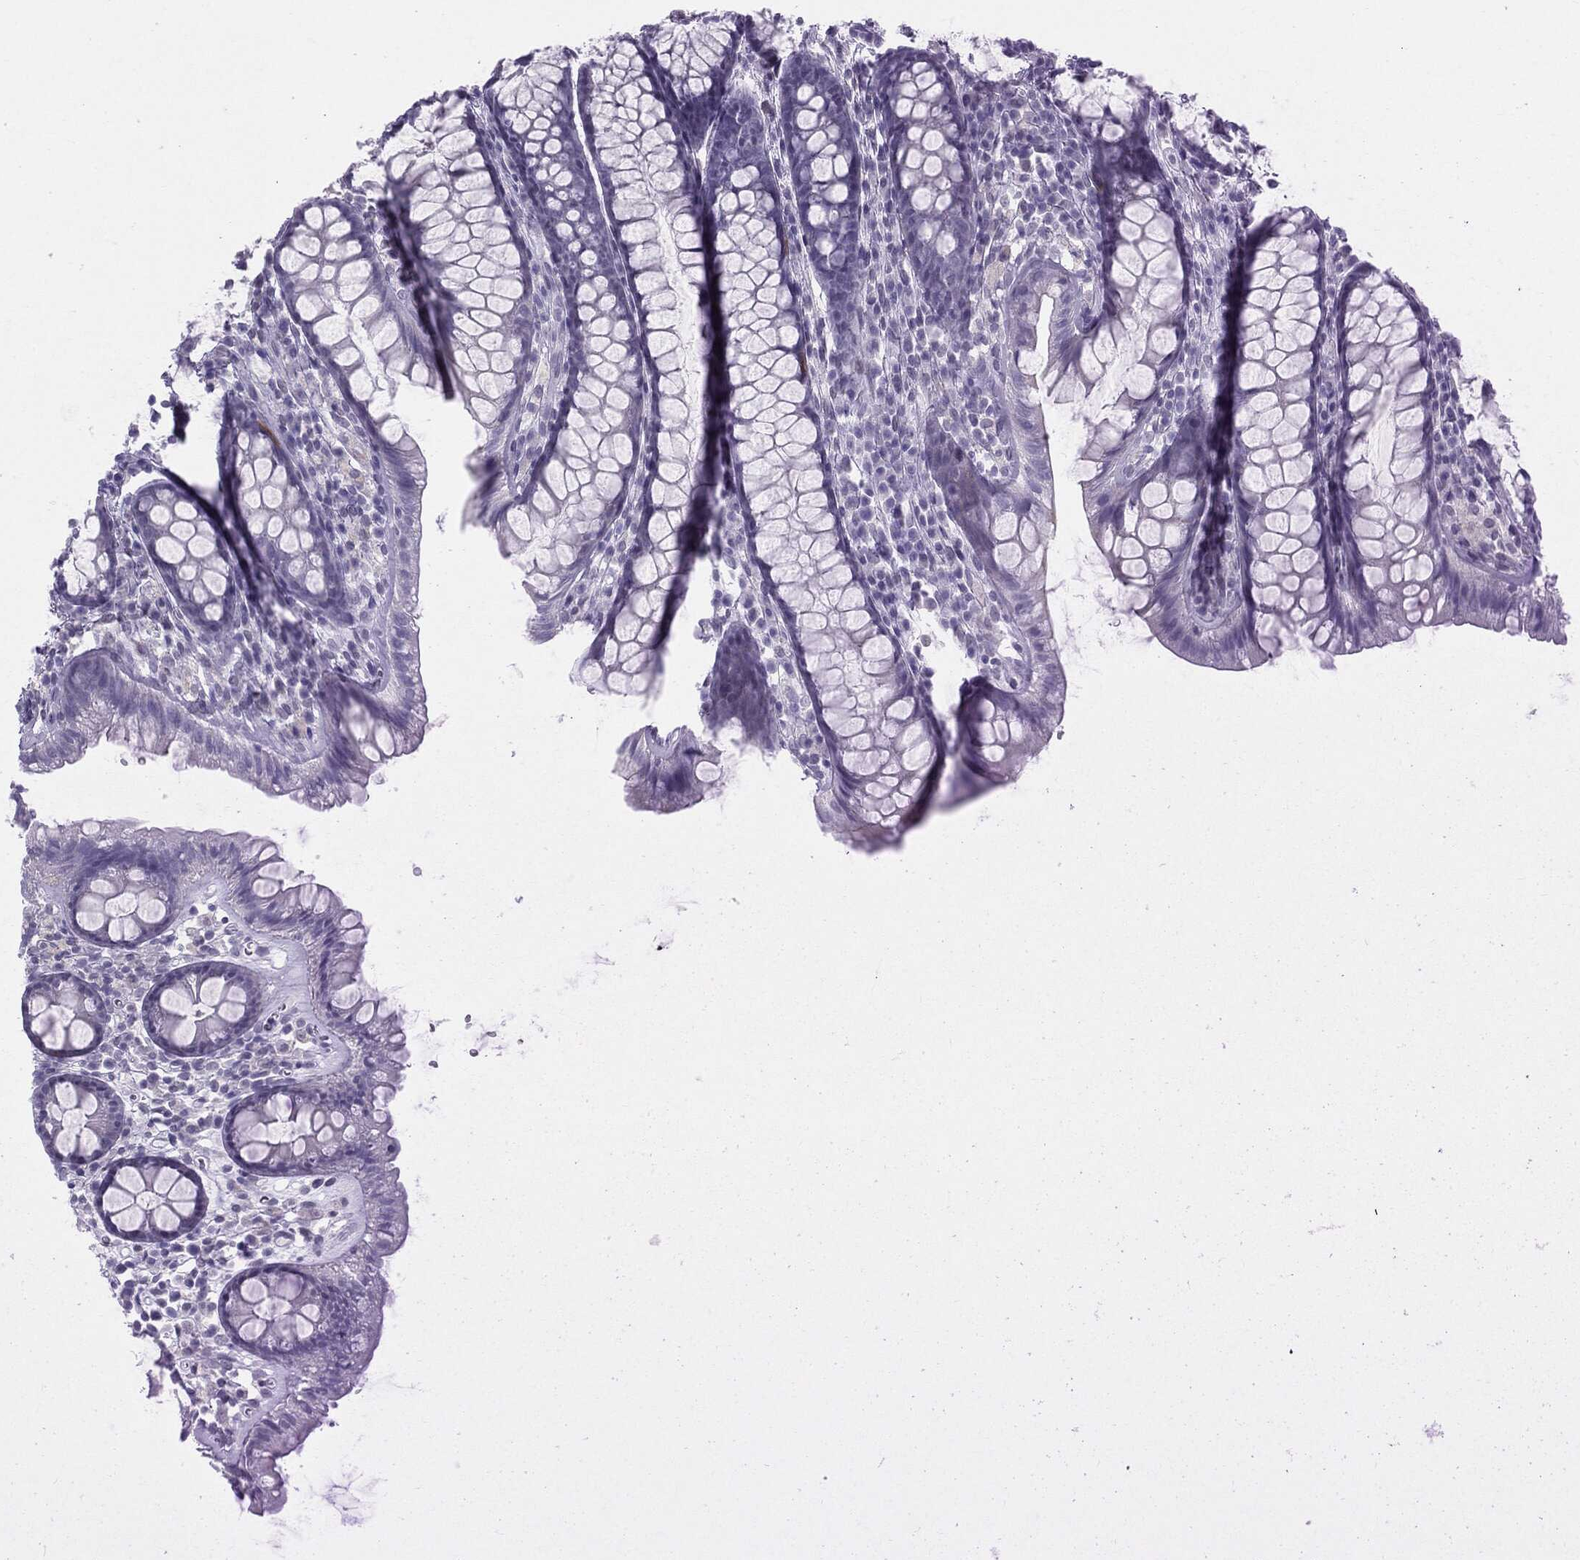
{"staining": {"intensity": "negative", "quantity": "none", "location": "none"}, "tissue": "colon", "cell_type": "Endothelial cells", "image_type": "normal", "snomed": [{"axis": "morphology", "description": "Normal tissue, NOS"}, {"axis": "topography", "description": "Colon"}], "caption": "This is an IHC image of unremarkable colon. There is no positivity in endothelial cells.", "gene": "DMKN", "patient": {"sex": "male", "age": 76}}